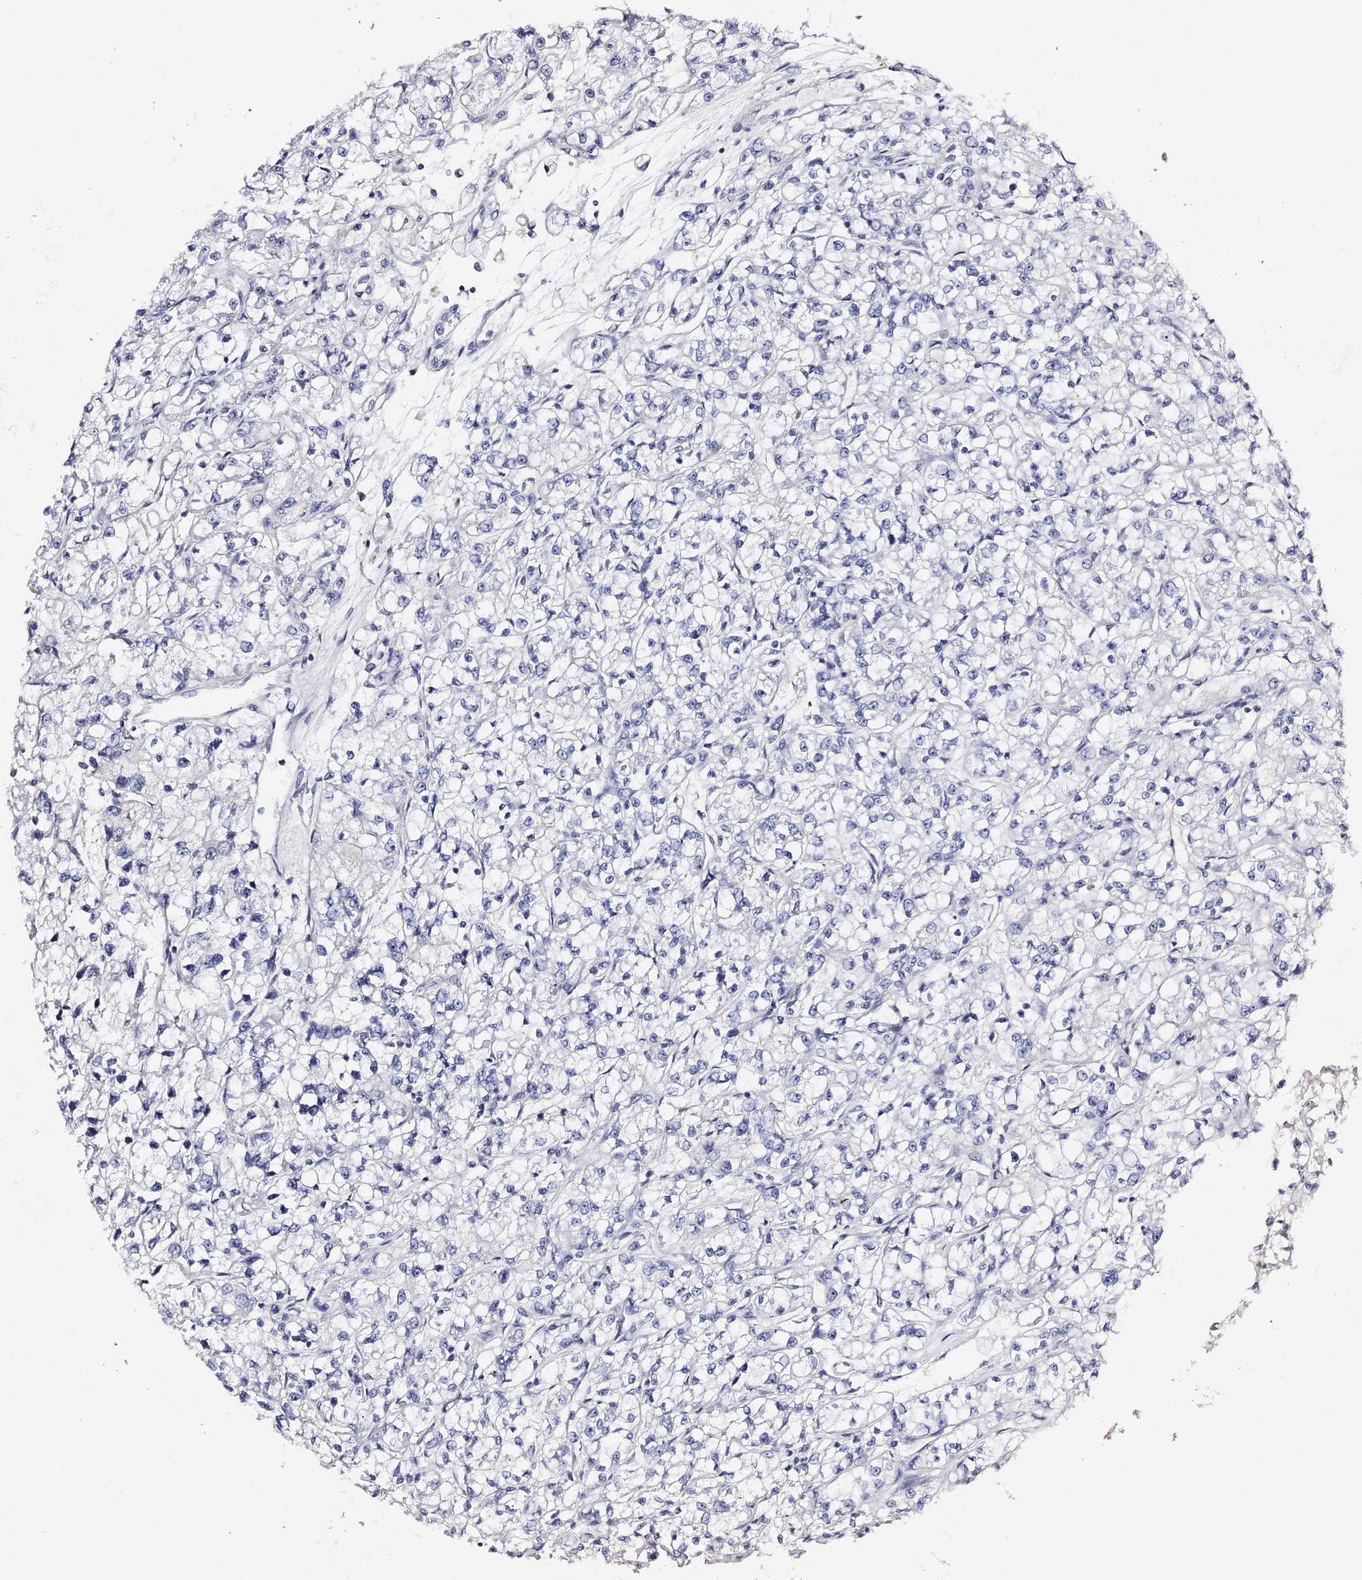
{"staining": {"intensity": "negative", "quantity": "none", "location": "none"}, "tissue": "renal cancer", "cell_type": "Tumor cells", "image_type": "cancer", "snomed": [{"axis": "morphology", "description": "Adenocarcinoma, NOS"}, {"axis": "topography", "description": "Kidney"}], "caption": "Adenocarcinoma (renal) was stained to show a protein in brown. There is no significant positivity in tumor cells.", "gene": "LENG1", "patient": {"sex": "female", "age": 59}}